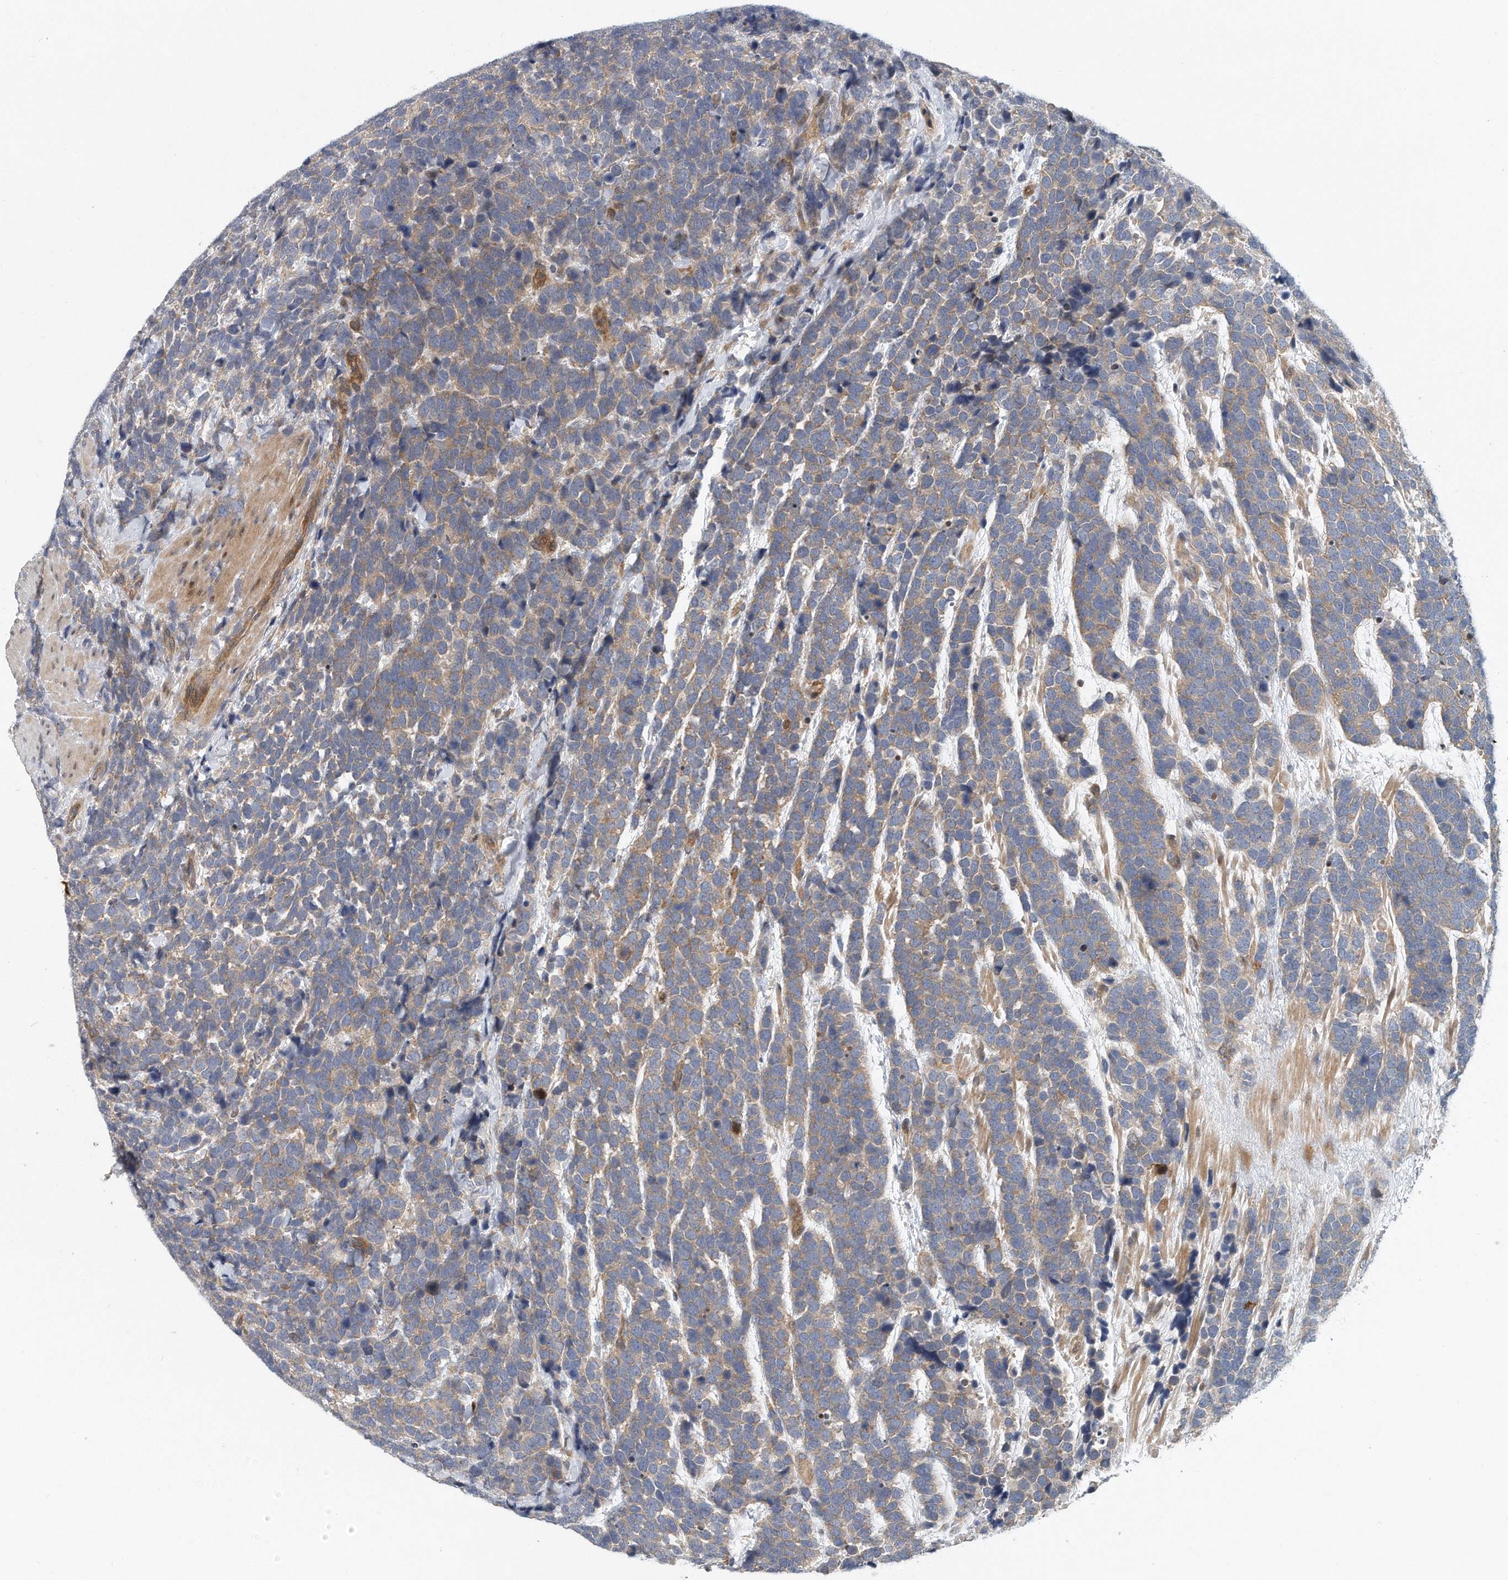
{"staining": {"intensity": "weak", "quantity": ">75%", "location": "cytoplasmic/membranous"}, "tissue": "urothelial cancer", "cell_type": "Tumor cells", "image_type": "cancer", "snomed": [{"axis": "morphology", "description": "Urothelial carcinoma, High grade"}, {"axis": "topography", "description": "Urinary bladder"}], "caption": "An immunohistochemistry image of tumor tissue is shown. Protein staining in brown labels weak cytoplasmic/membranous positivity in urothelial cancer within tumor cells. (DAB (3,3'-diaminobenzidine) IHC, brown staining for protein, blue staining for nuclei).", "gene": "PCDH8", "patient": {"sex": "female", "age": 82}}